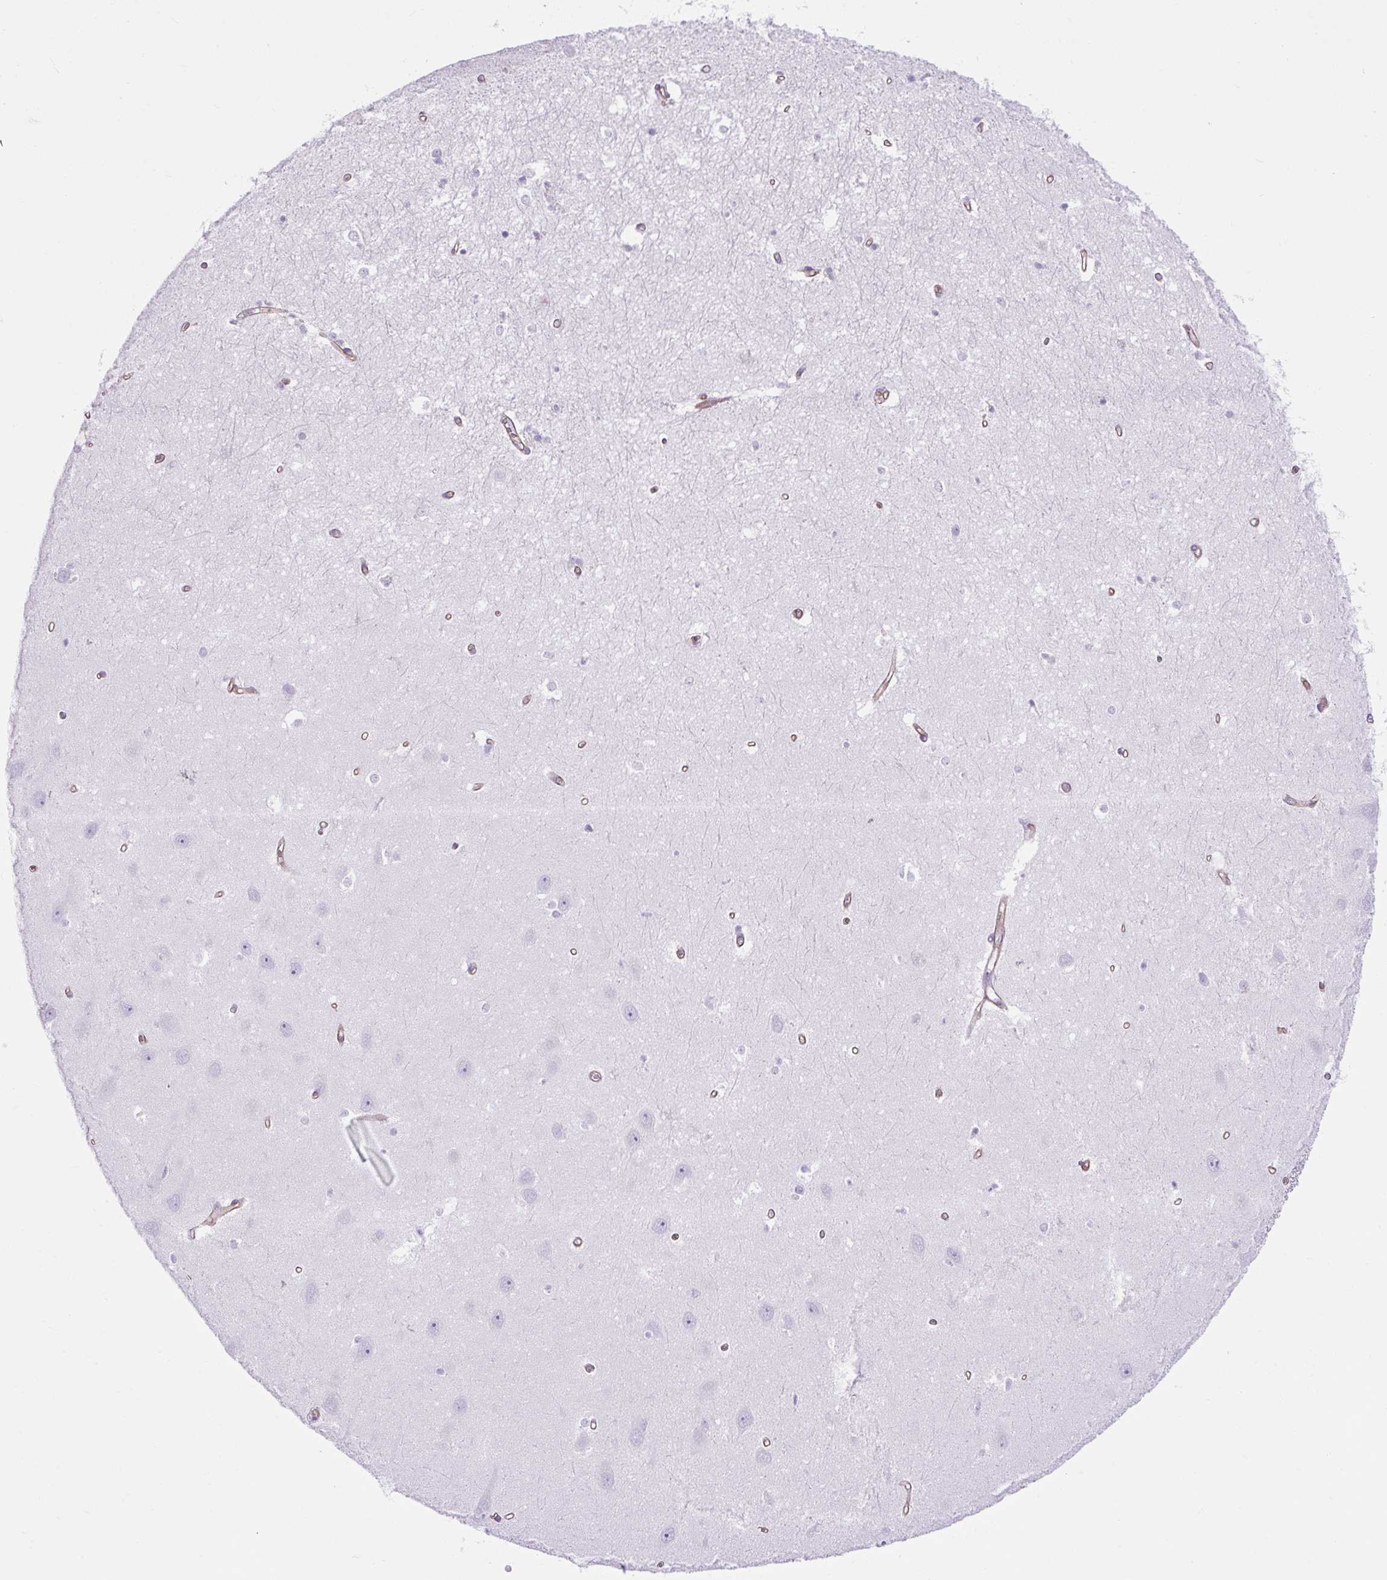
{"staining": {"intensity": "negative", "quantity": "none", "location": "none"}, "tissue": "hippocampus", "cell_type": "Glial cells", "image_type": "normal", "snomed": [{"axis": "morphology", "description": "Normal tissue, NOS"}, {"axis": "topography", "description": "Hippocampus"}], "caption": "This is a micrograph of IHC staining of unremarkable hippocampus, which shows no staining in glial cells. The staining is performed using DAB brown chromogen with nuclei counter-stained in using hematoxylin.", "gene": "KRT12", "patient": {"sex": "female", "age": 64}}